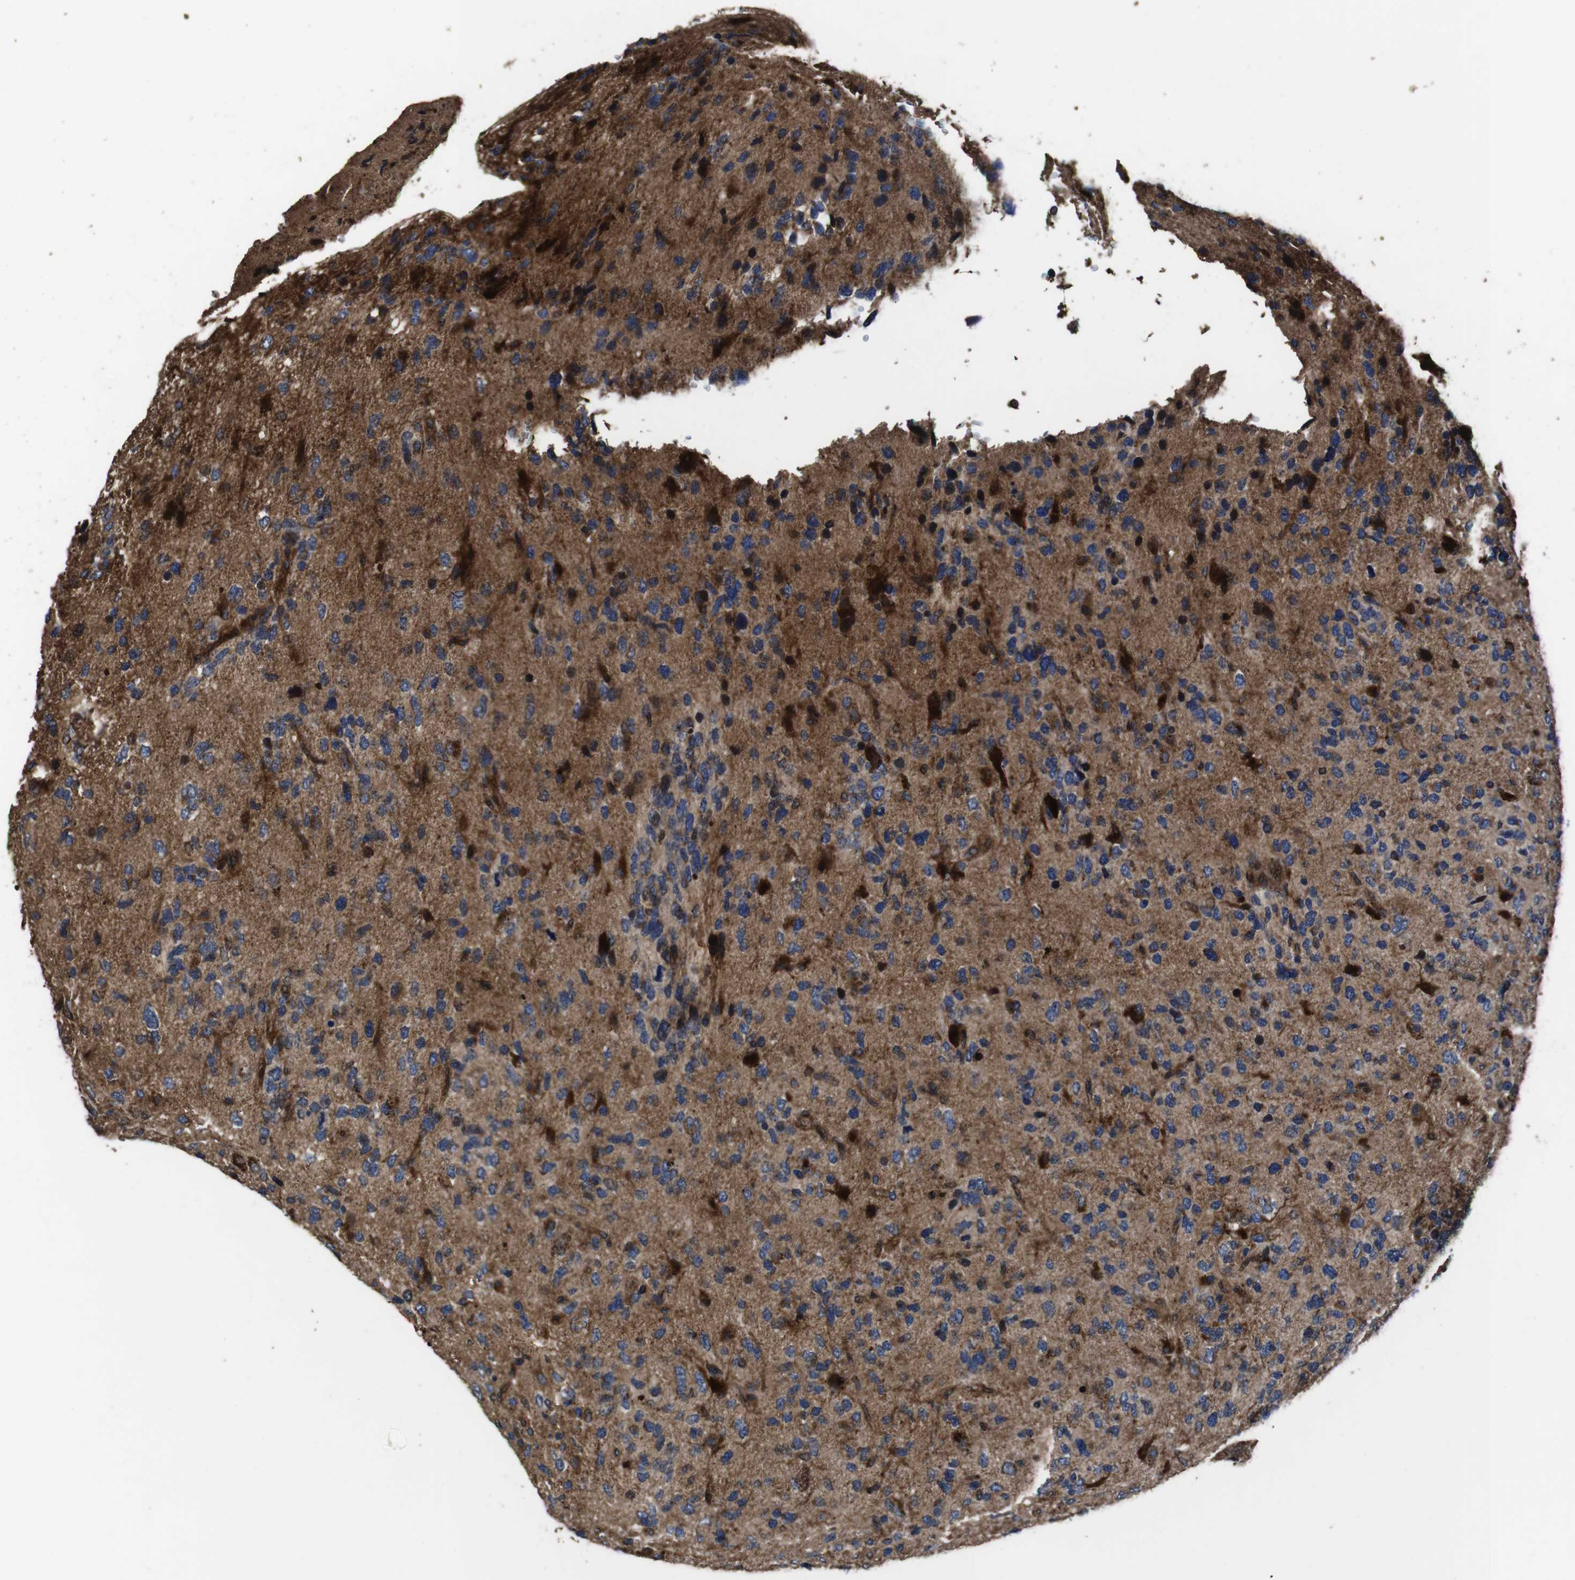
{"staining": {"intensity": "moderate", "quantity": "25%-75%", "location": "cytoplasmic/membranous"}, "tissue": "glioma", "cell_type": "Tumor cells", "image_type": "cancer", "snomed": [{"axis": "morphology", "description": "Glioma, malignant, High grade"}, {"axis": "topography", "description": "Brain"}], "caption": "About 25%-75% of tumor cells in human glioma exhibit moderate cytoplasmic/membranous protein positivity as visualized by brown immunohistochemical staining.", "gene": "SMYD3", "patient": {"sex": "female", "age": 58}}